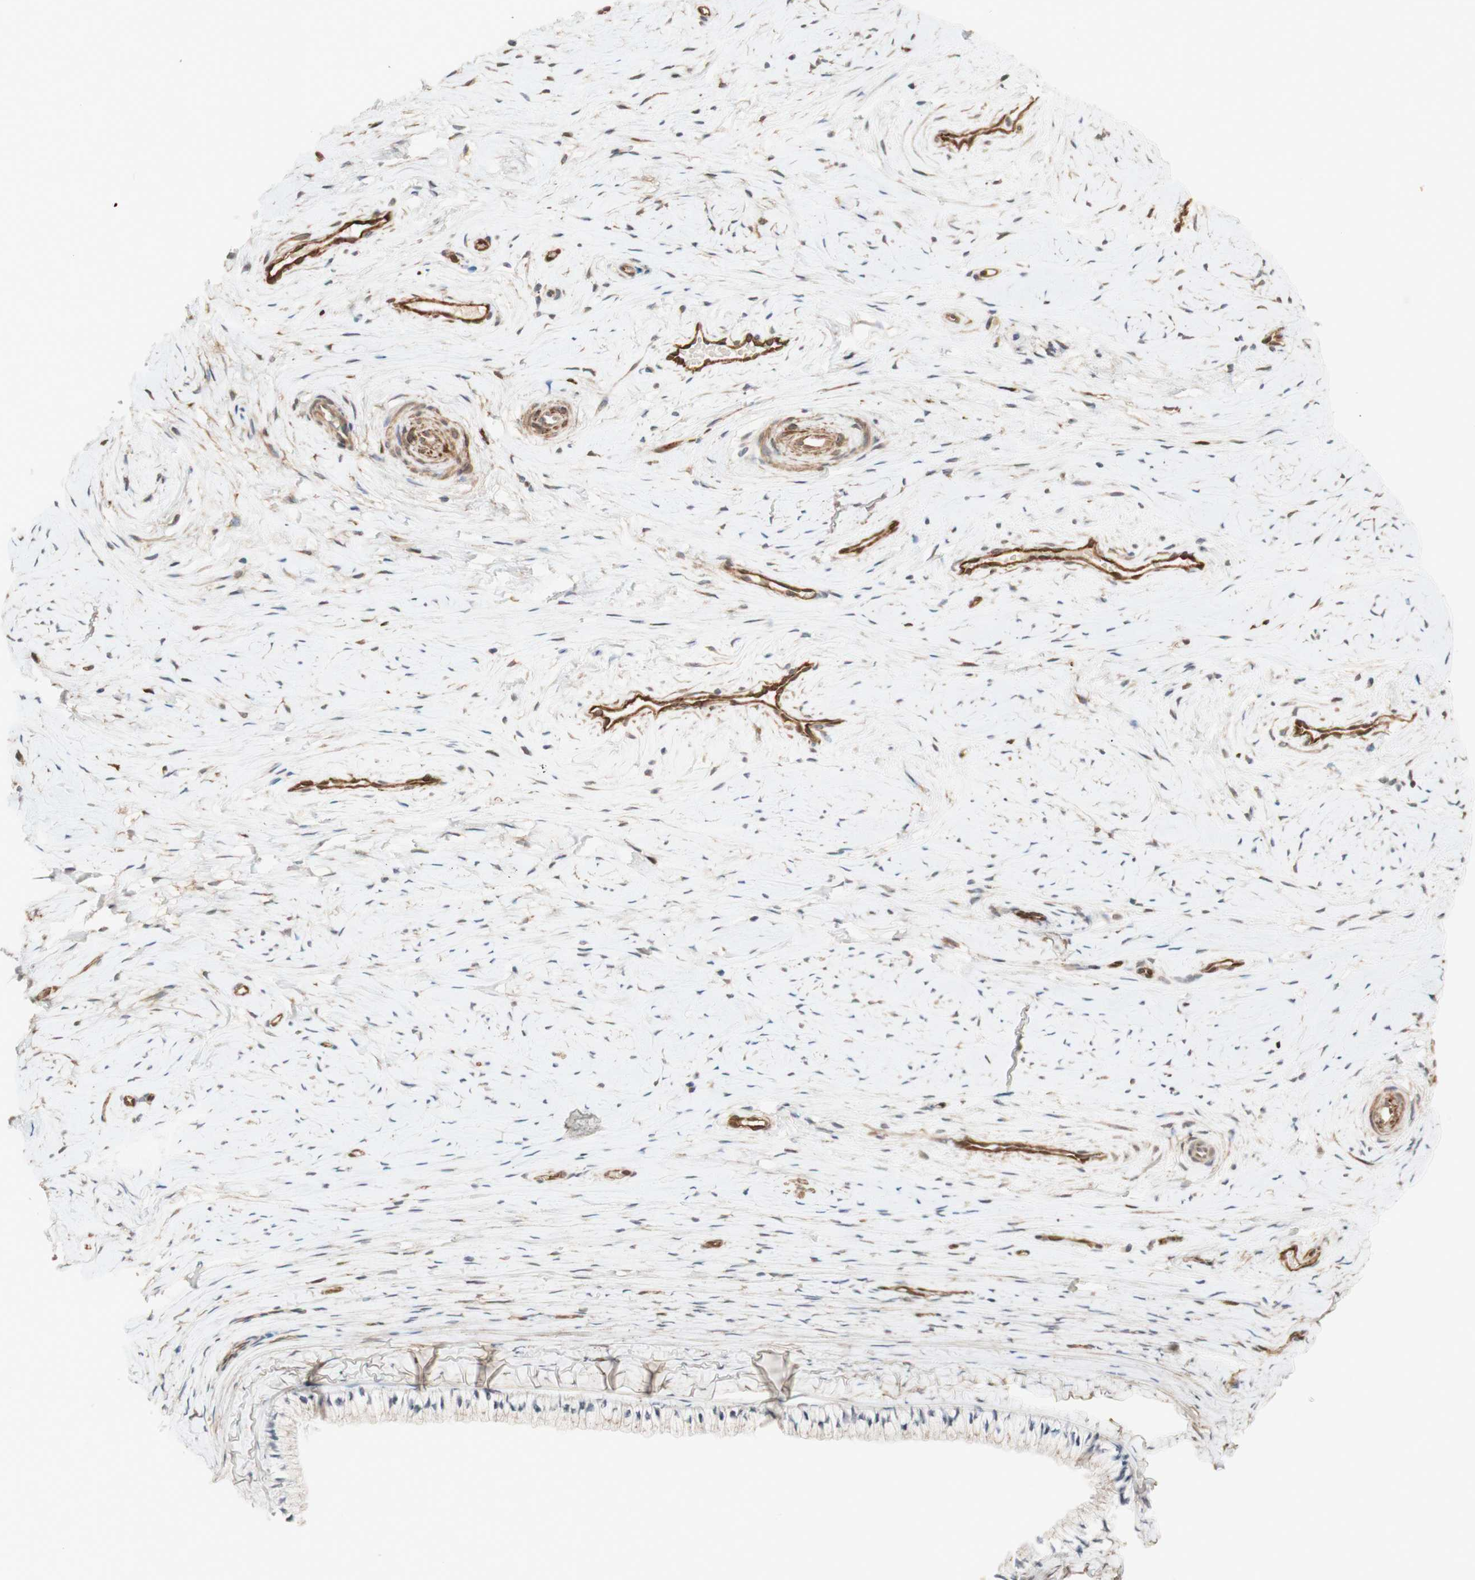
{"staining": {"intensity": "weak", "quantity": ">75%", "location": "cytoplasmic/membranous"}, "tissue": "cervix", "cell_type": "Glandular cells", "image_type": "normal", "snomed": [{"axis": "morphology", "description": "Normal tissue, NOS"}, {"axis": "topography", "description": "Cervix"}], "caption": "Immunohistochemical staining of normal human cervix exhibits weak cytoplasmic/membranous protein staining in about >75% of glandular cells. (DAB IHC with brightfield microscopy, high magnification).", "gene": "CNN3", "patient": {"sex": "female", "age": 39}}